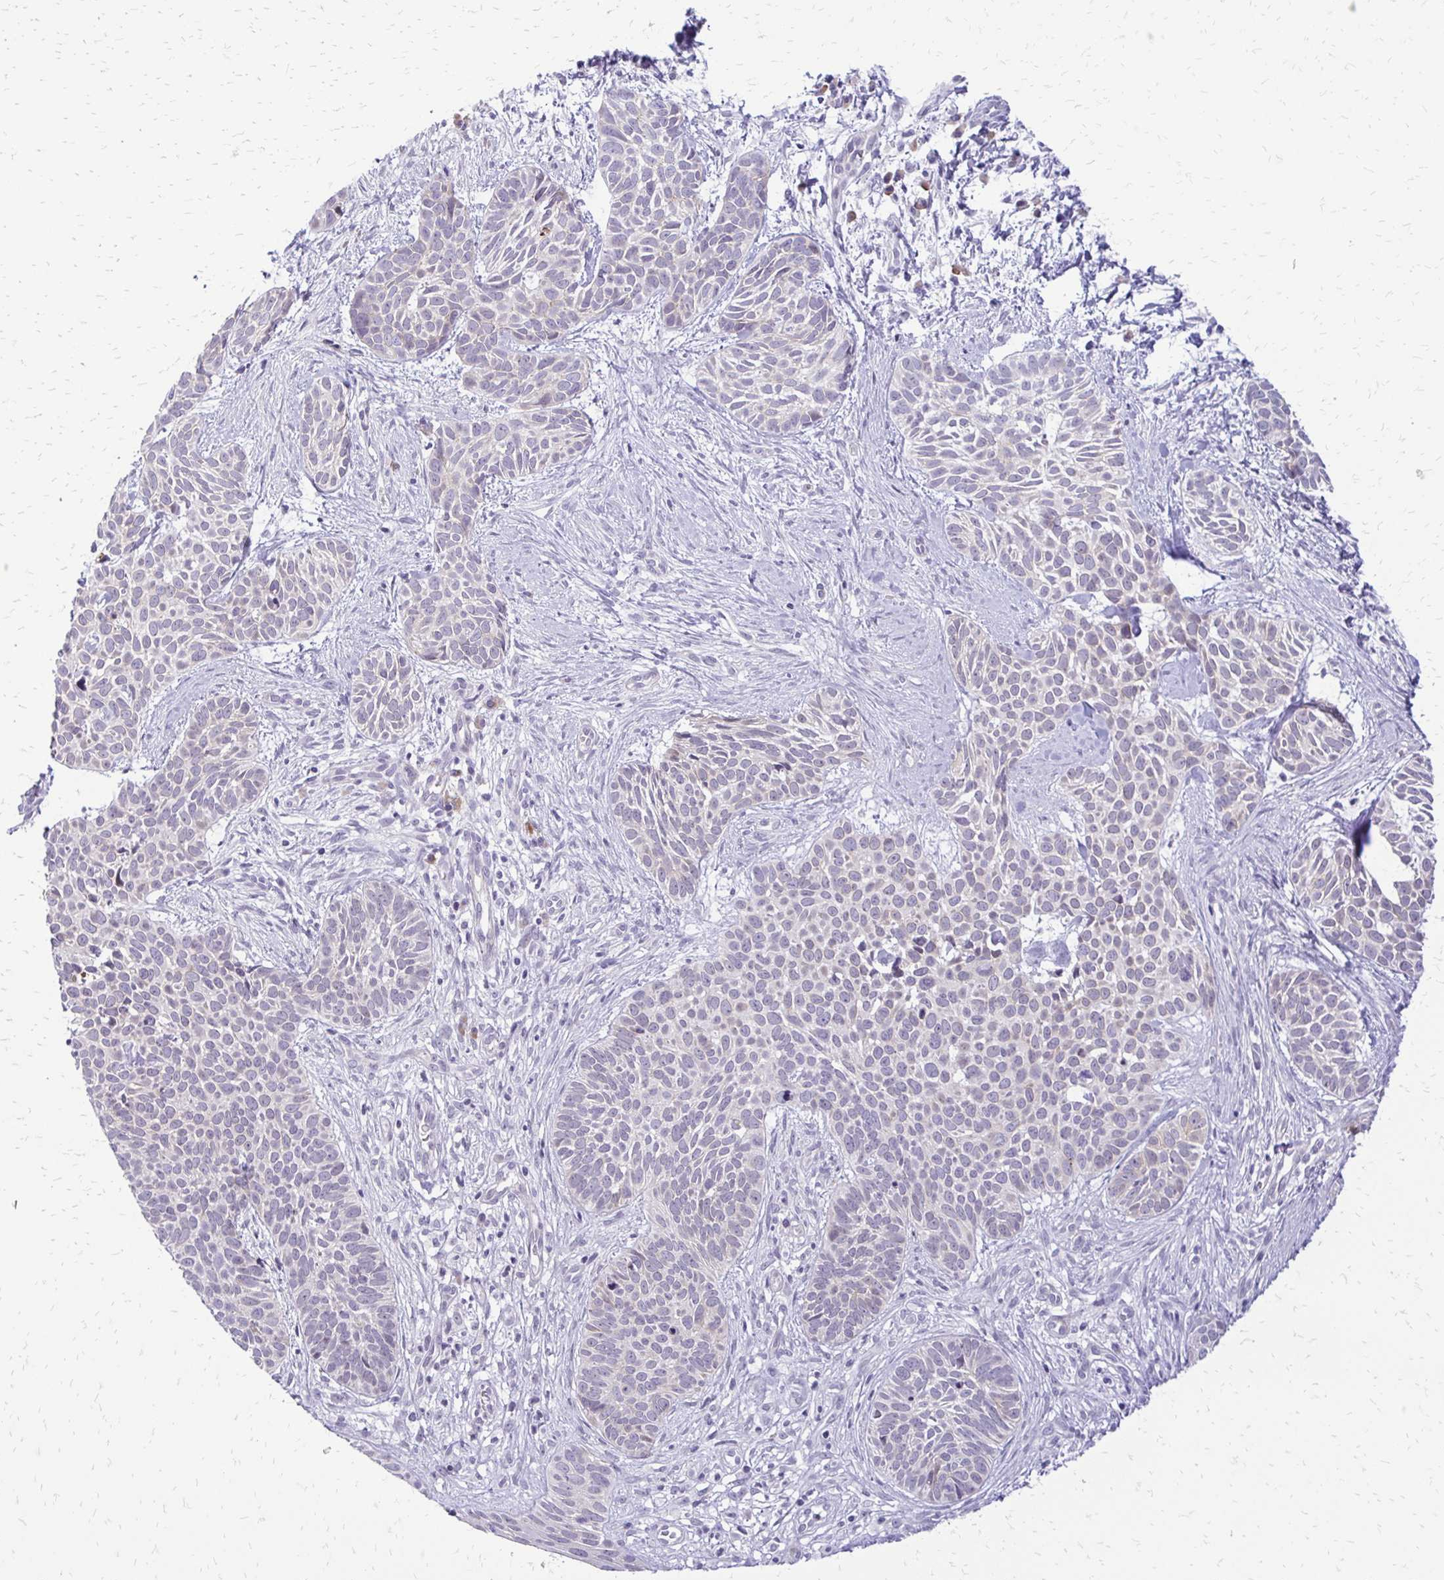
{"staining": {"intensity": "negative", "quantity": "none", "location": "none"}, "tissue": "skin cancer", "cell_type": "Tumor cells", "image_type": "cancer", "snomed": [{"axis": "morphology", "description": "Basal cell carcinoma"}, {"axis": "topography", "description": "Skin"}], "caption": "Human skin cancer stained for a protein using immunohistochemistry shows no positivity in tumor cells.", "gene": "EPYC", "patient": {"sex": "male", "age": 69}}